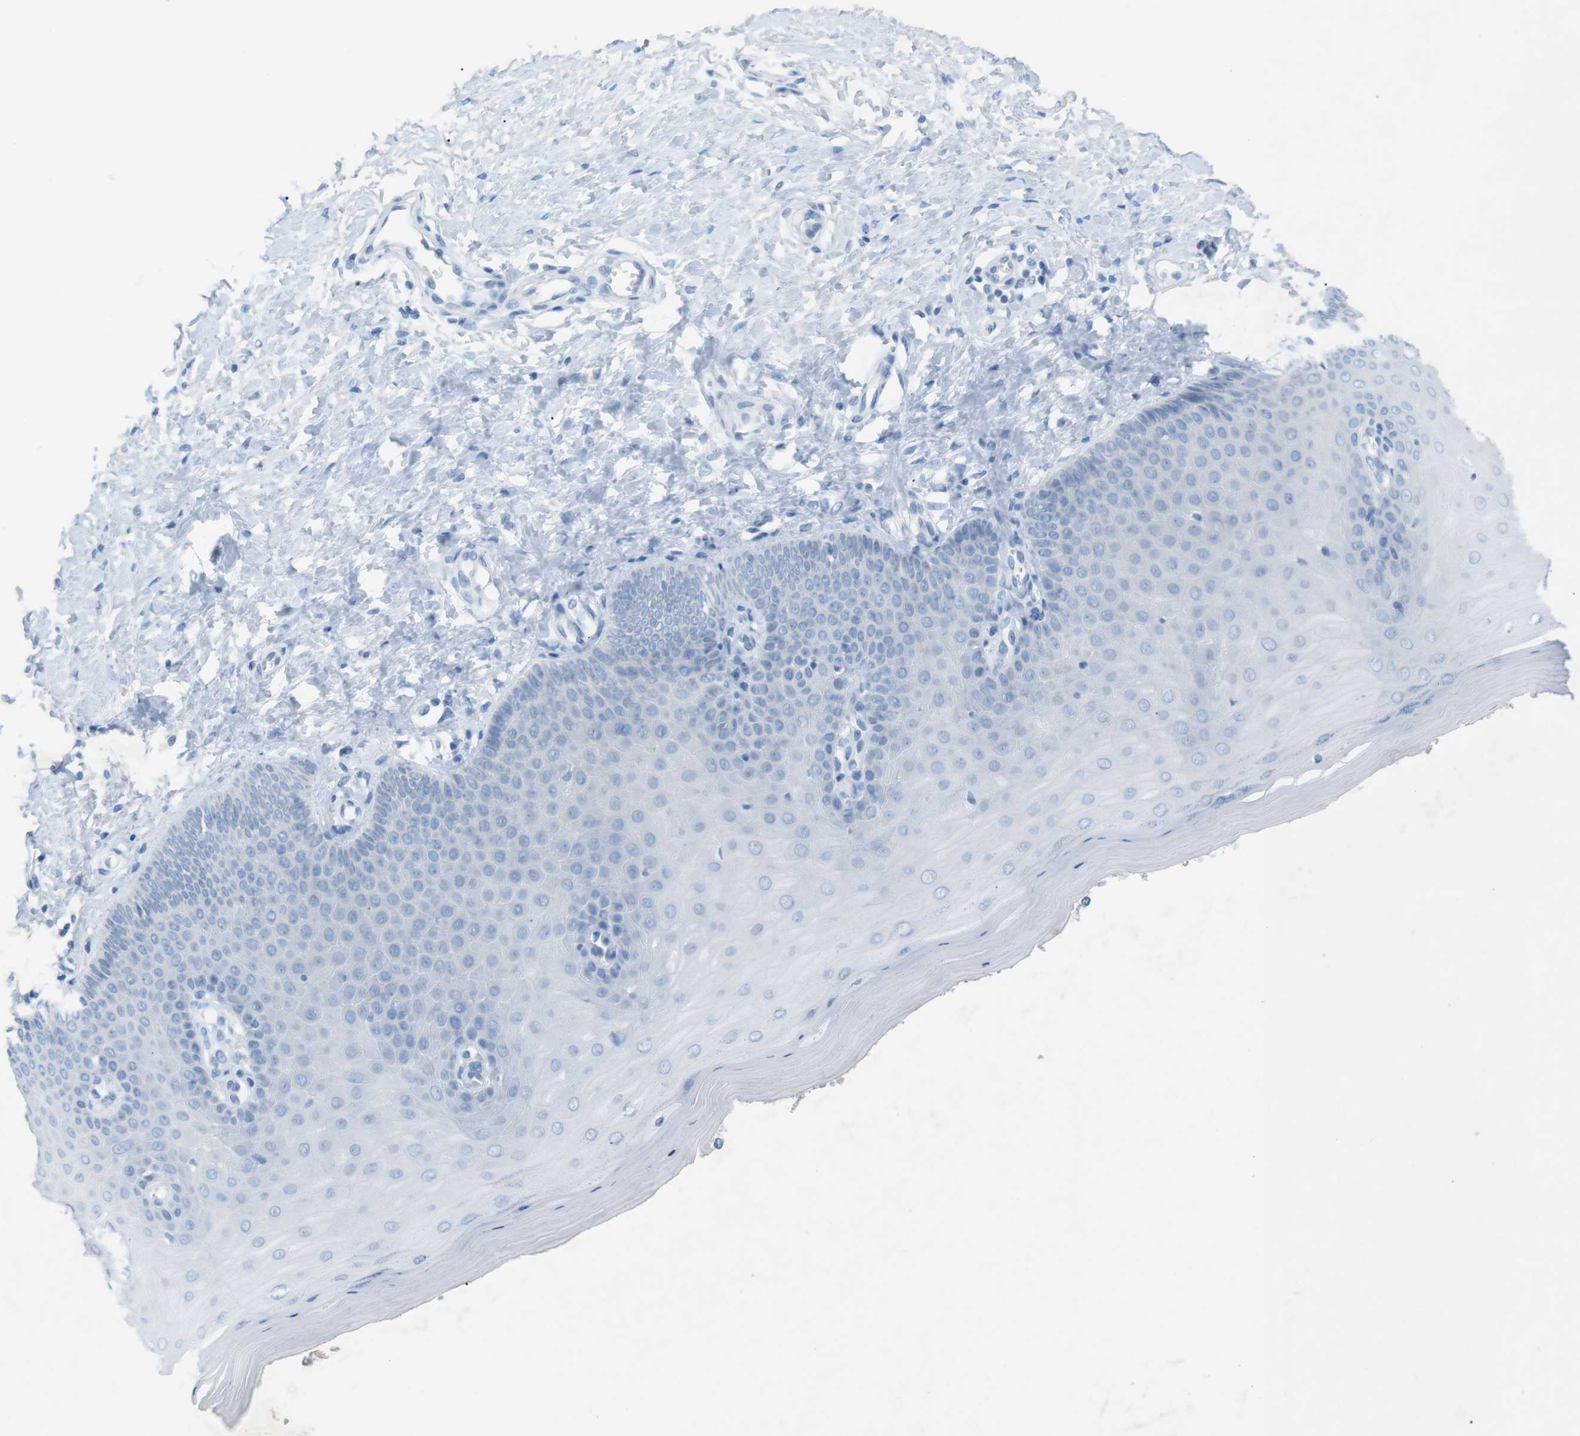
{"staining": {"intensity": "negative", "quantity": "none", "location": "none"}, "tissue": "cervix", "cell_type": "Glandular cells", "image_type": "normal", "snomed": [{"axis": "morphology", "description": "Normal tissue, NOS"}, {"axis": "topography", "description": "Cervix"}], "caption": "High magnification brightfield microscopy of normal cervix stained with DAB (3,3'-diaminobenzidine) (brown) and counterstained with hematoxylin (blue): glandular cells show no significant expression.", "gene": "SALL4", "patient": {"sex": "female", "age": 55}}